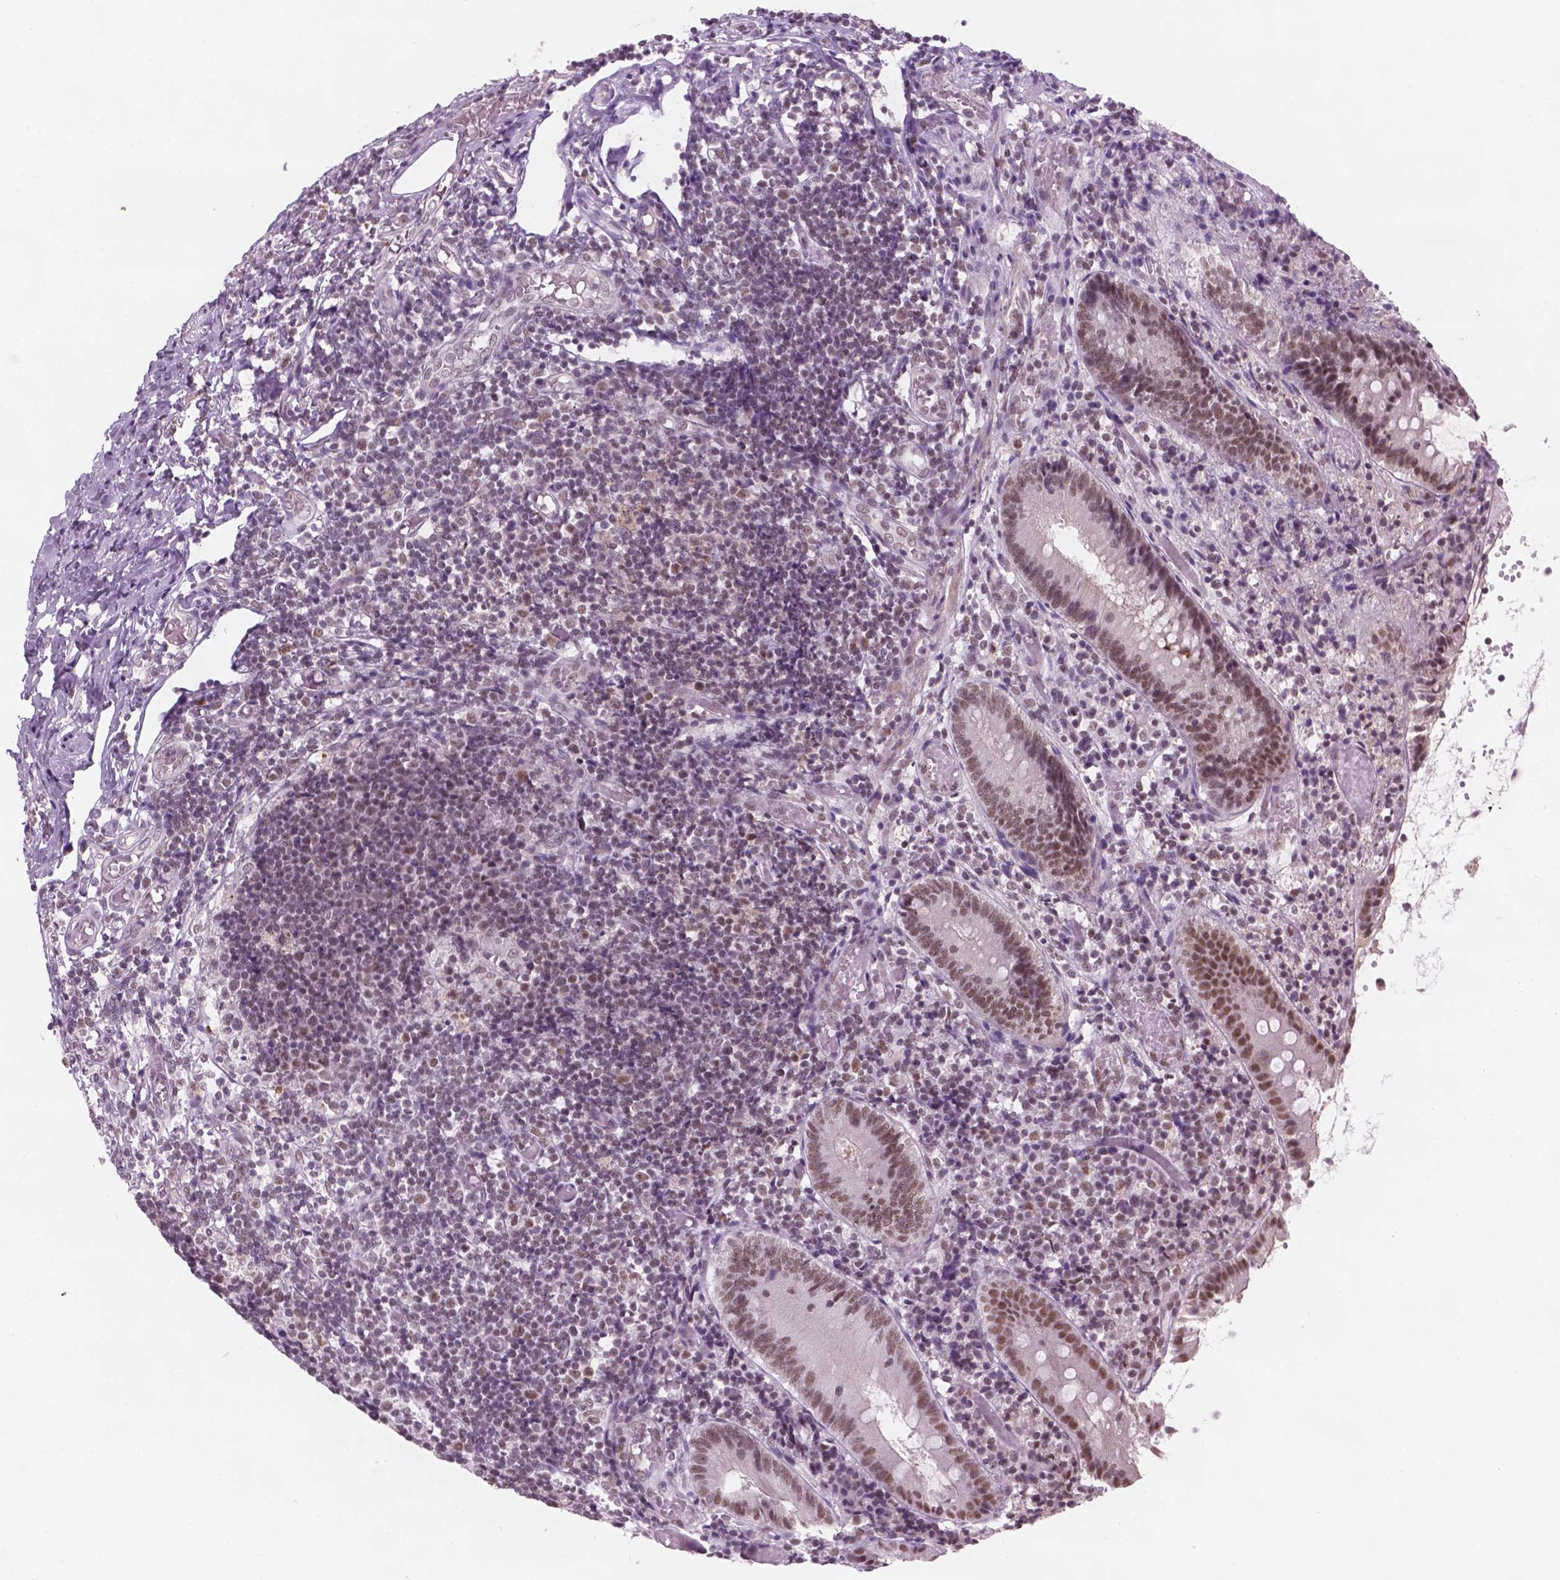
{"staining": {"intensity": "moderate", "quantity": ">75%", "location": "nuclear"}, "tissue": "appendix", "cell_type": "Glandular cells", "image_type": "normal", "snomed": [{"axis": "morphology", "description": "Normal tissue, NOS"}, {"axis": "topography", "description": "Appendix"}], "caption": "Appendix stained with DAB (3,3'-diaminobenzidine) immunohistochemistry (IHC) displays medium levels of moderate nuclear positivity in about >75% of glandular cells.", "gene": "CTR9", "patient": {"sex": "female", "age": 32}}